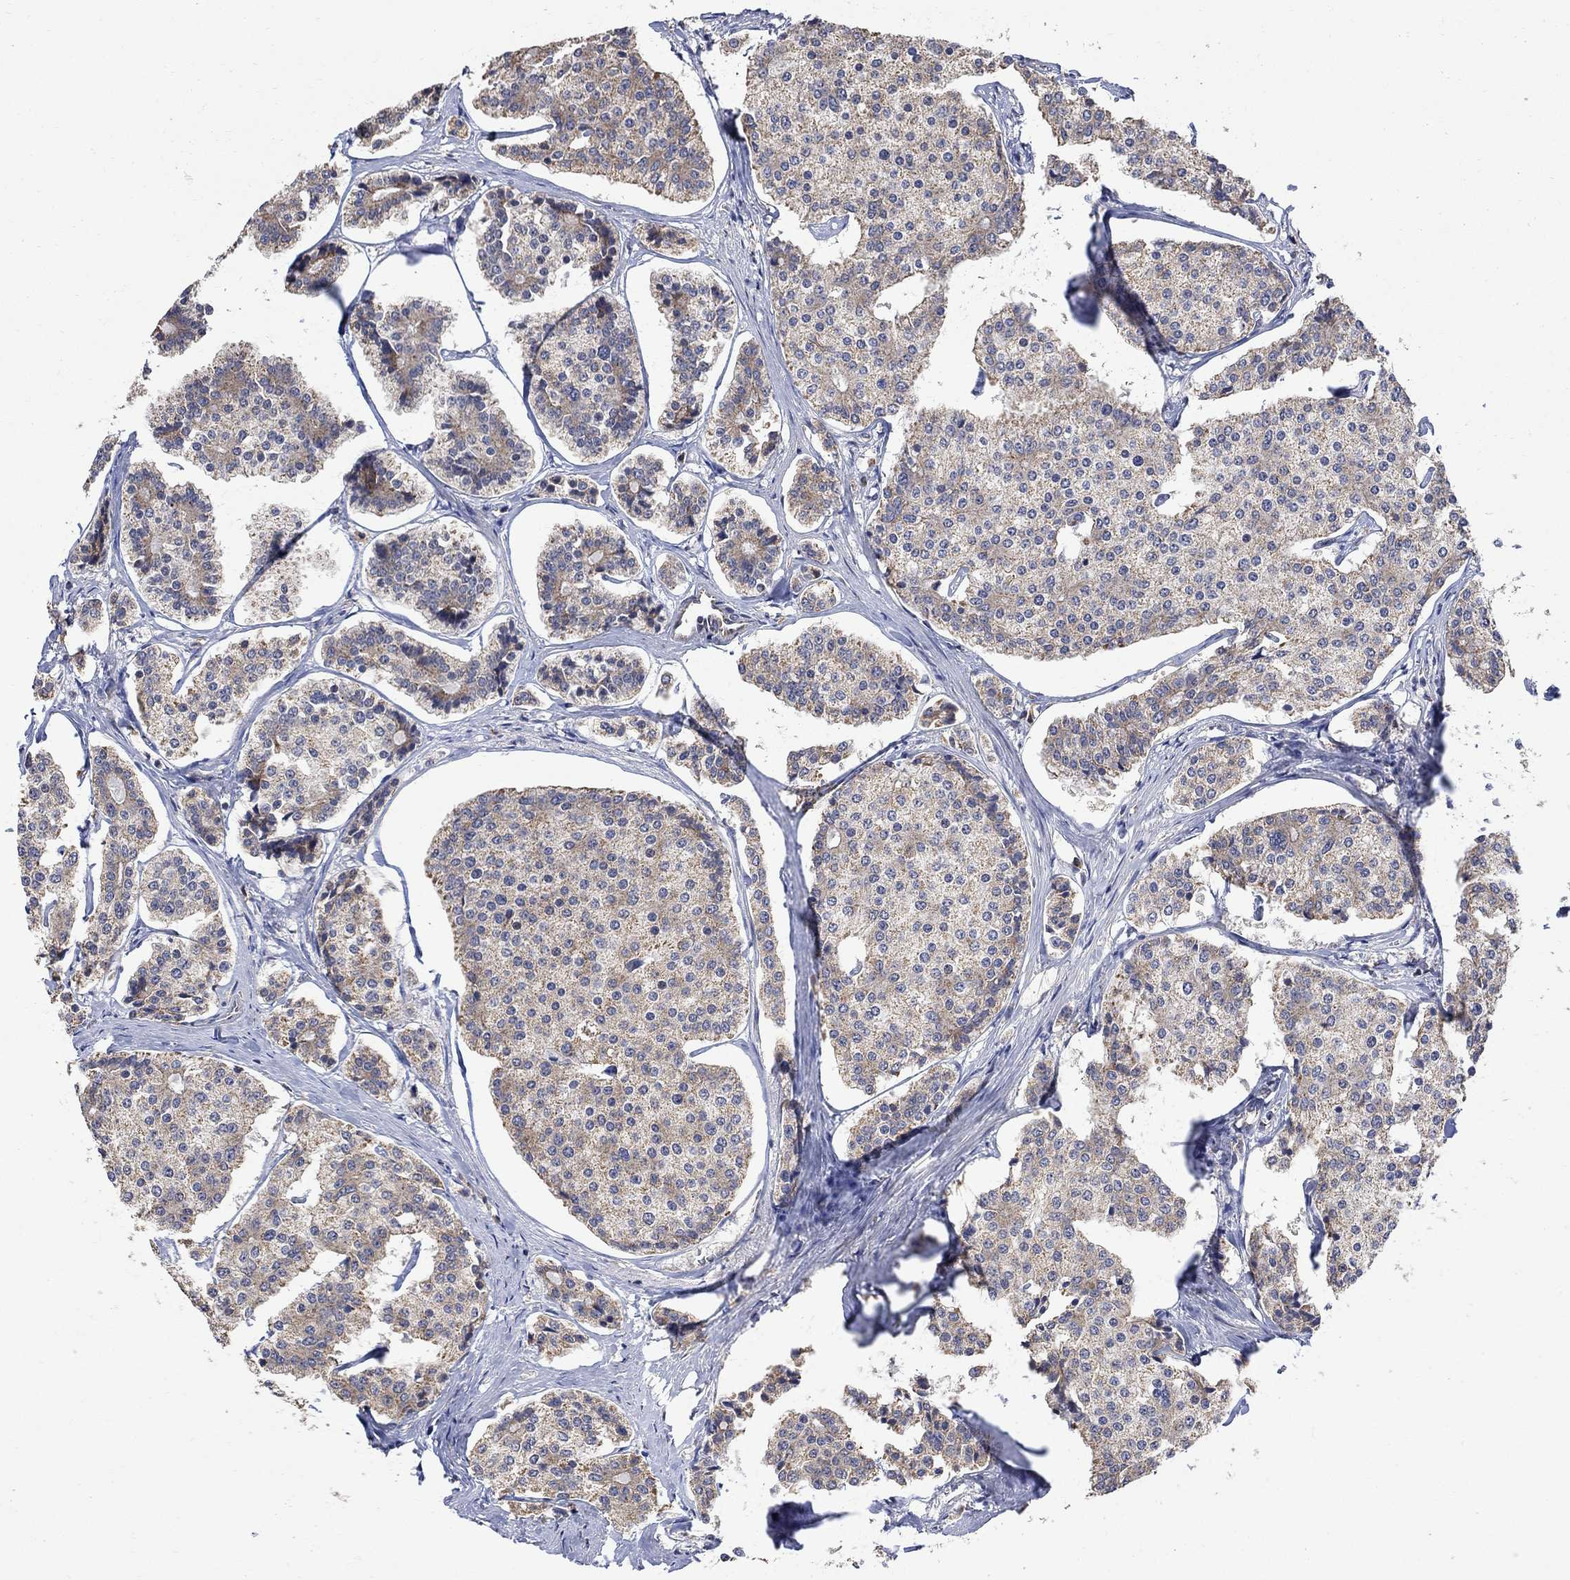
{"staining": {"intensity": "weak", "quantity": "25%-75%", "location": "cytoplasmic/membranous"}, "tissue": "carcinoid", "cell_type": "Tumor cells", "image_type": "cancer", "snomed": [{"axis": "morphology", "description": "Carcinoid, malignant, NOS"}, {"axis": "topography", "description": "Small intestine"}], "caption": "The micrograph shows a brown stain indicating the presence of a protein in the cytoplasmic/membranous of tumor cells in carcinoid.", "gene": "ANKRA2", "patient": {"sex": "female", "age": 65}}